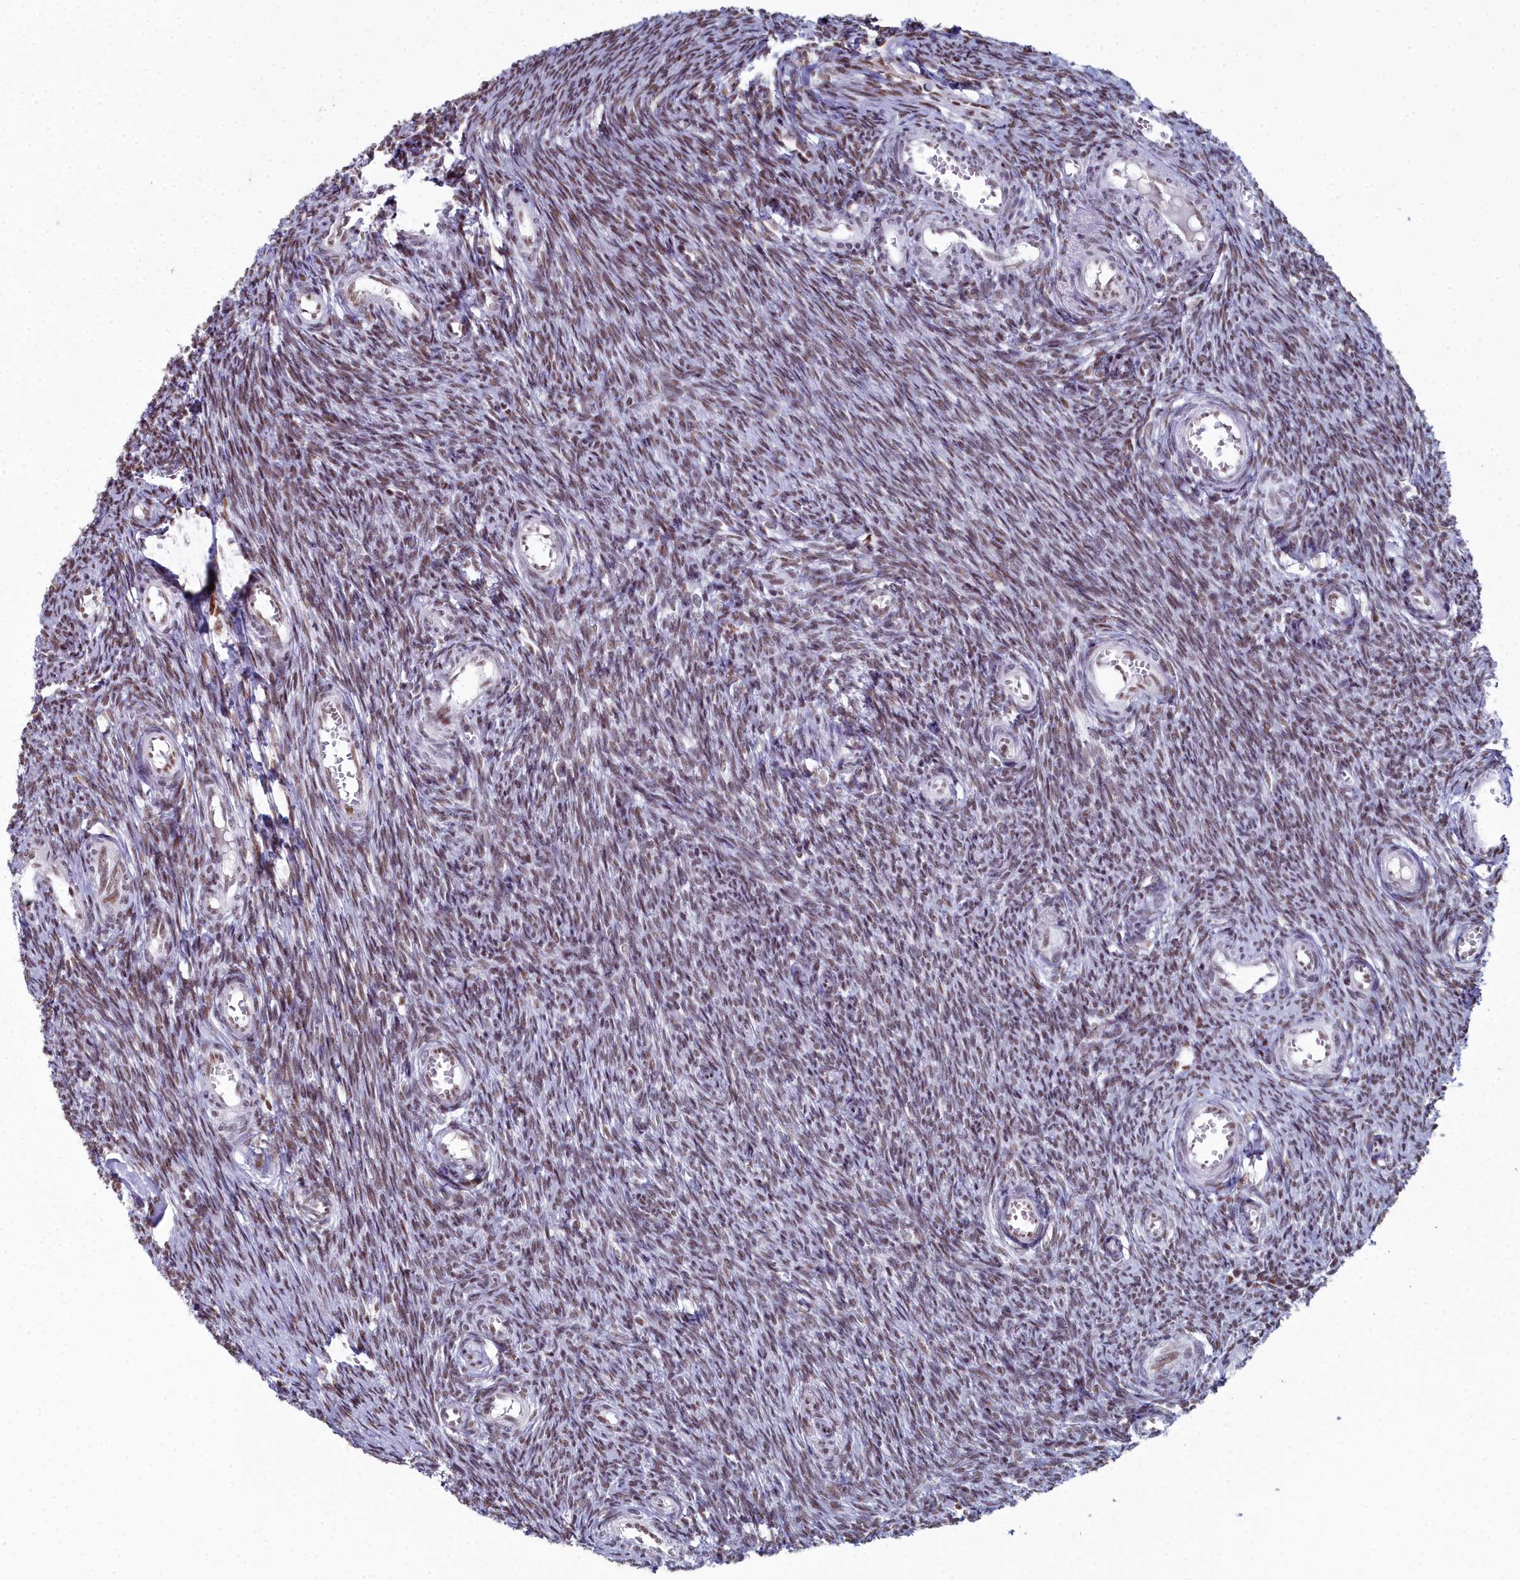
{"staining": {"intensity": "strong", "quantity": ">75%", "location": "nuclear"}, "tissue": "ovary", "cell_type": "Follicle cells", "image_type": "normal", "snomed": [{"axis": "morphology", "description": "Normal tissue, NOS"}, {"axis": "topography", "description": "Ovary"}], "caption": "Ovary was stained to show a protein in brown. There is high levels of strong nuclear expression in approximately >75% of follicle cells. (DAB IHC with brightfield microscopy, high magnification).", "gene": "SF3B3", "patient": {"sex": "female", "age": 44}}